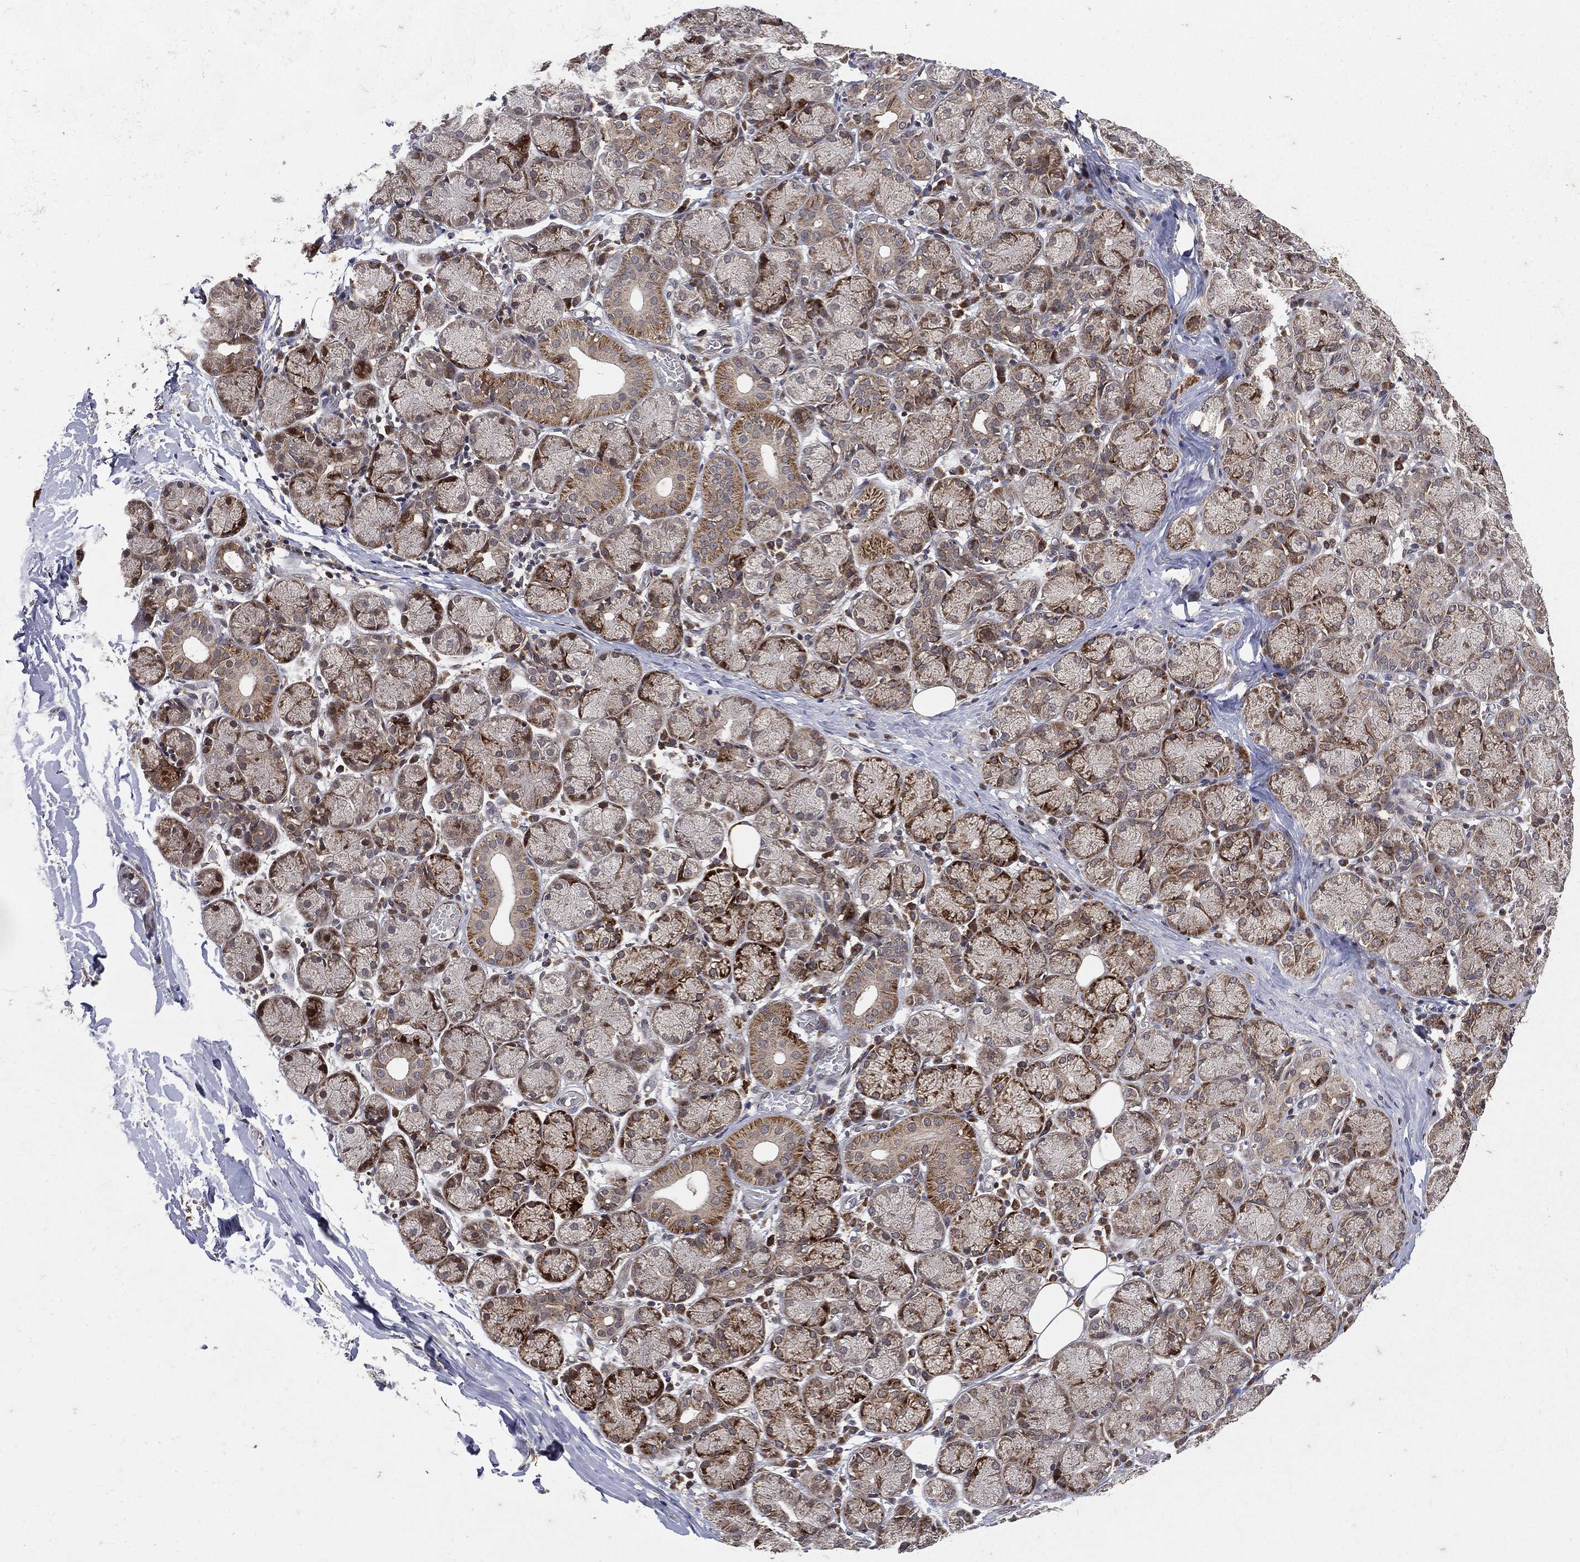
{"staining": {"intensity": "strong", "quantity": "25%-75%", "location": "cytoplasmic/membranous"}, "tissue": "salivary gland", "cell_type": "Glandular cells", "image_type": "normal", "snomed": [{"axis": "morphology", "description": "Normal tissue, NOS"}, {"axis": "topography", "description": "Salivary gland"}, {"axis": "topography", "description": "Peripheral nerve tissue"}], "caption": "IHC of normal human salivary gland displays high levels of strong cytoplasmic/membranous expression in about 25%-75% of glandular cells.", "gene": "RAB11FIP4", "patient": {"sex": "female", "age": 24}}